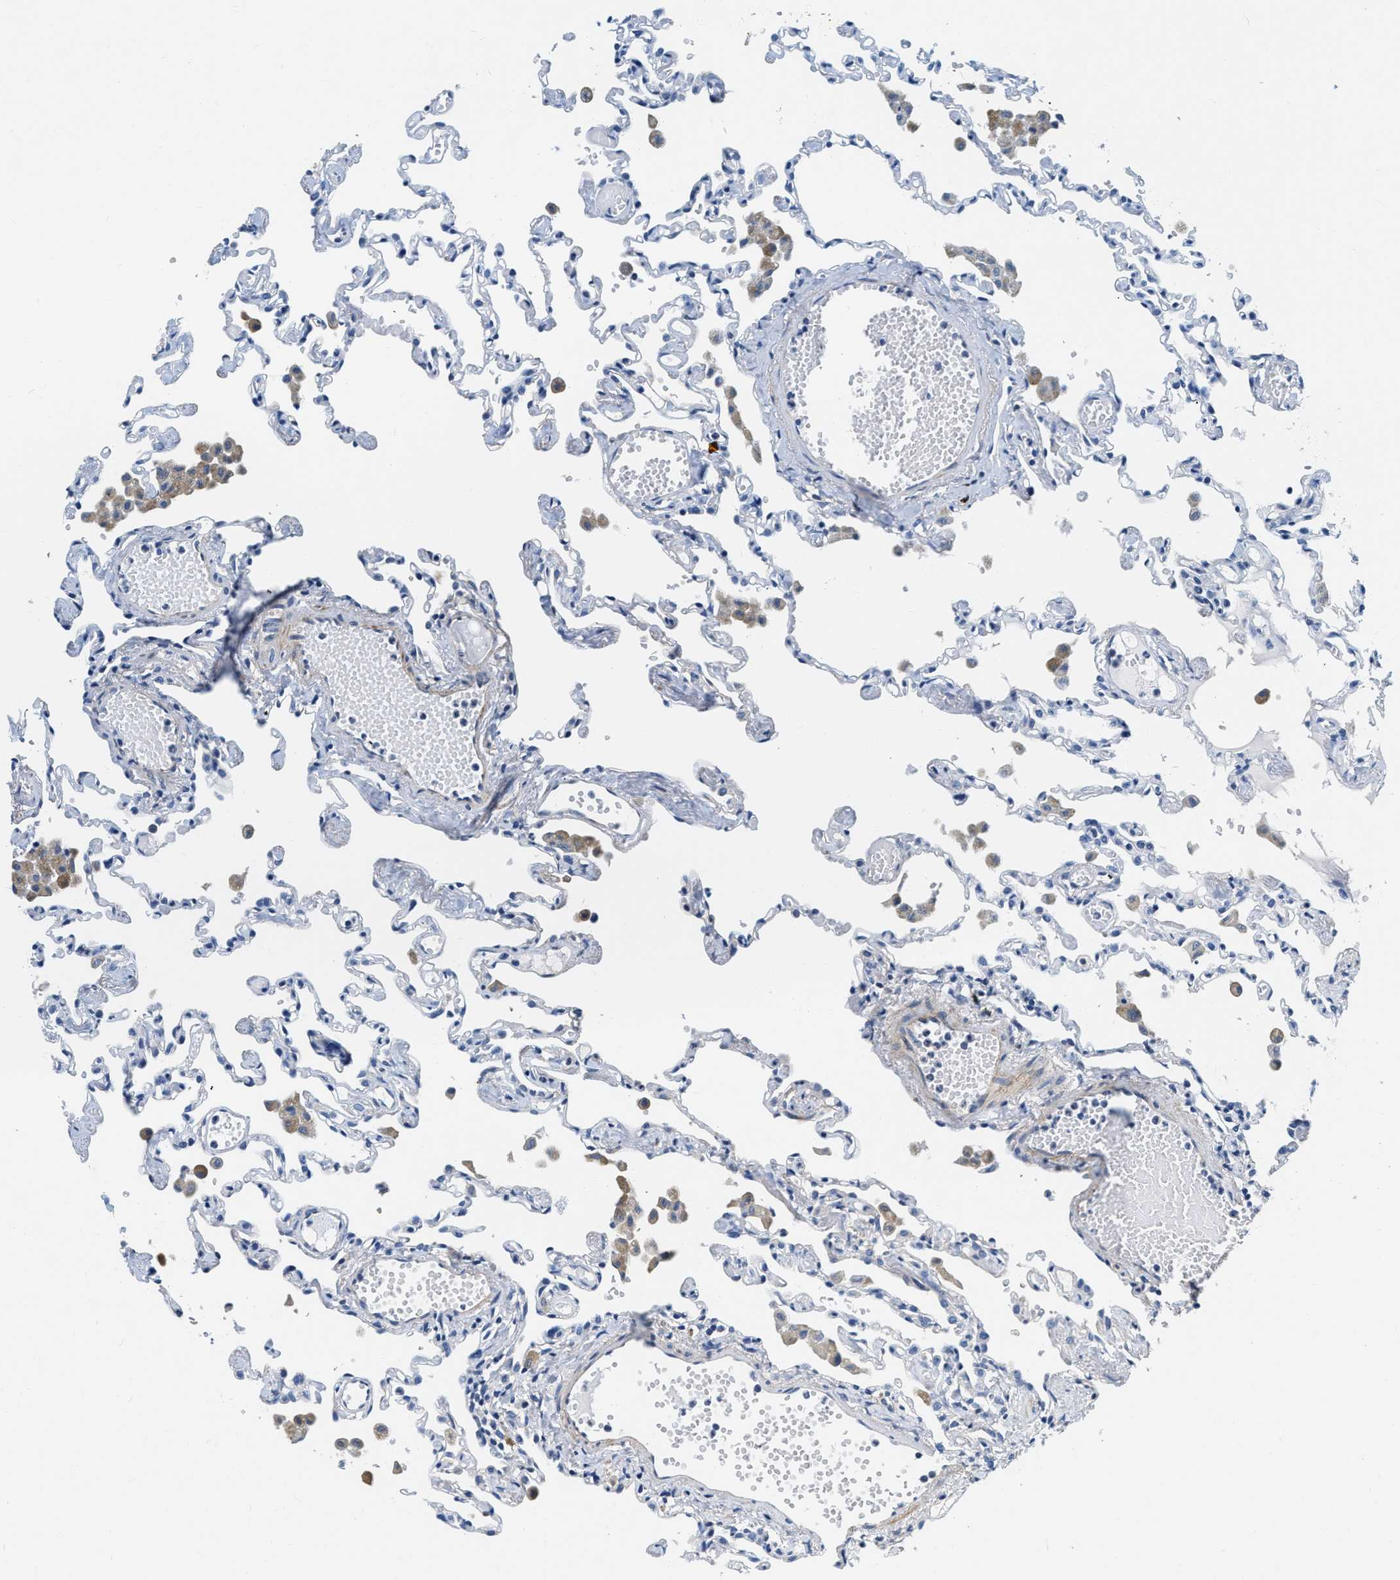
{"staining": {"intensity": "negative", "quantity": "none", "location": "none"}, "tissue": "lung", "cell_type": "Alveolar cells", "image_type": "normal", "snomed": [{"axis": "morphology", "description": "Normal tissue, NOS"}, {"axis": "topography", "description": "Bronchus"}, {"axis": "topography", "description": "Lung"}], "caption": "The image demonstrates no significant positivity in alveolar cells of lung. The staining is performed using DAB brown chromogen with nuclei counter-stained in using hematoxylin.", "gene": "EIF2AK2", "patient": {"sex": "female", "age": 49}}